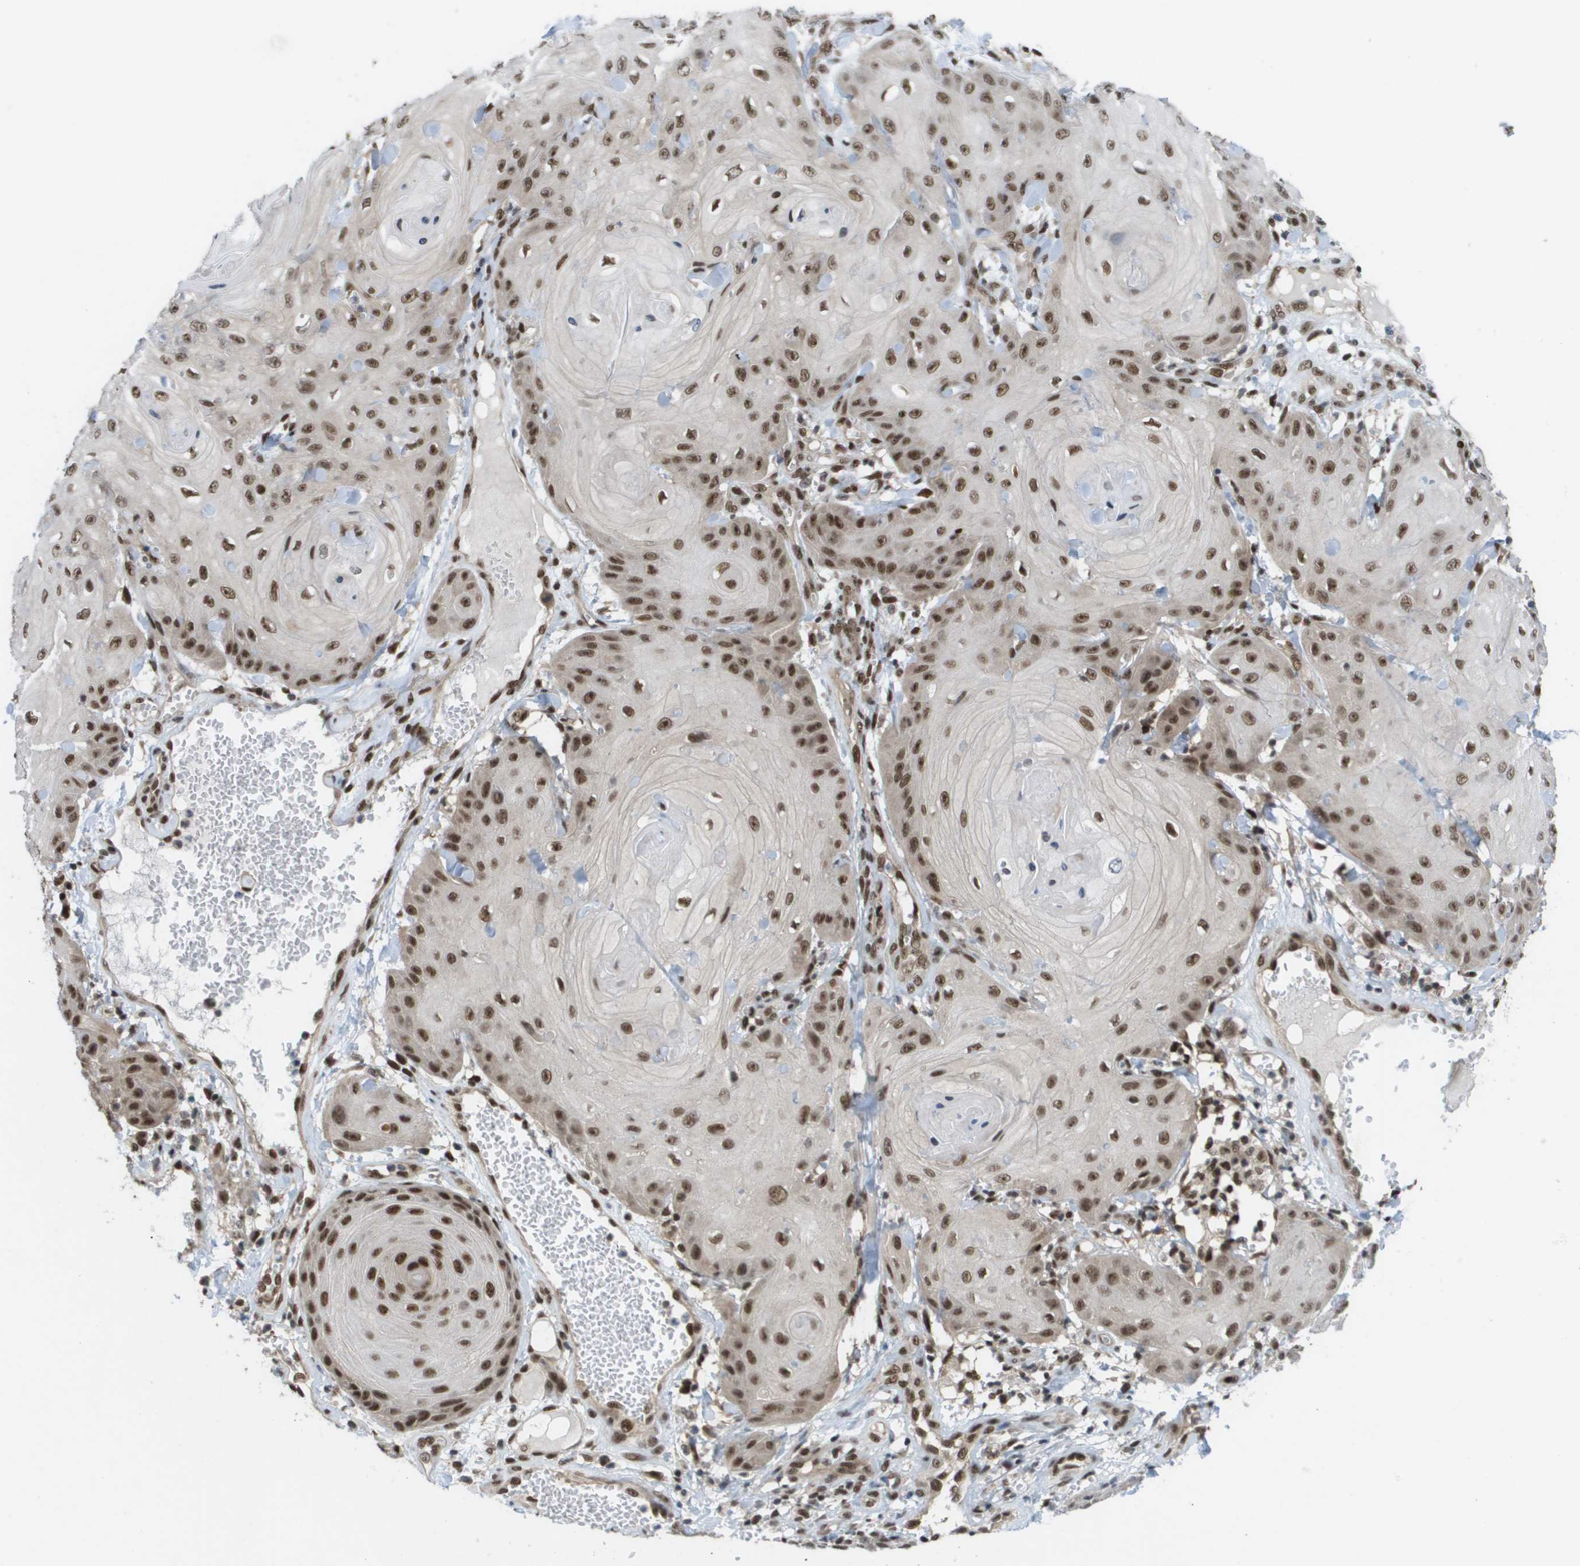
{"staining": {"intensity": "moderate", "quantity": ">75%", "location": "nuclear"}, "tissue": "skin cancer", "cell_type": "Tumor cells", "image_type": "cancer", "snomed": [{"axis": "morphology", "description": "Squamous cell carcinoma, NOS"}, {"axis": "topography", "description": "Skin"}], "caption": "This is an image of IHC staining of squamous cell carcinoma (skin), which shows moderate staining in the nuclear of tumor cells.", "gene": "CDT1", "patient": {"sex": "male", "age": 74}}